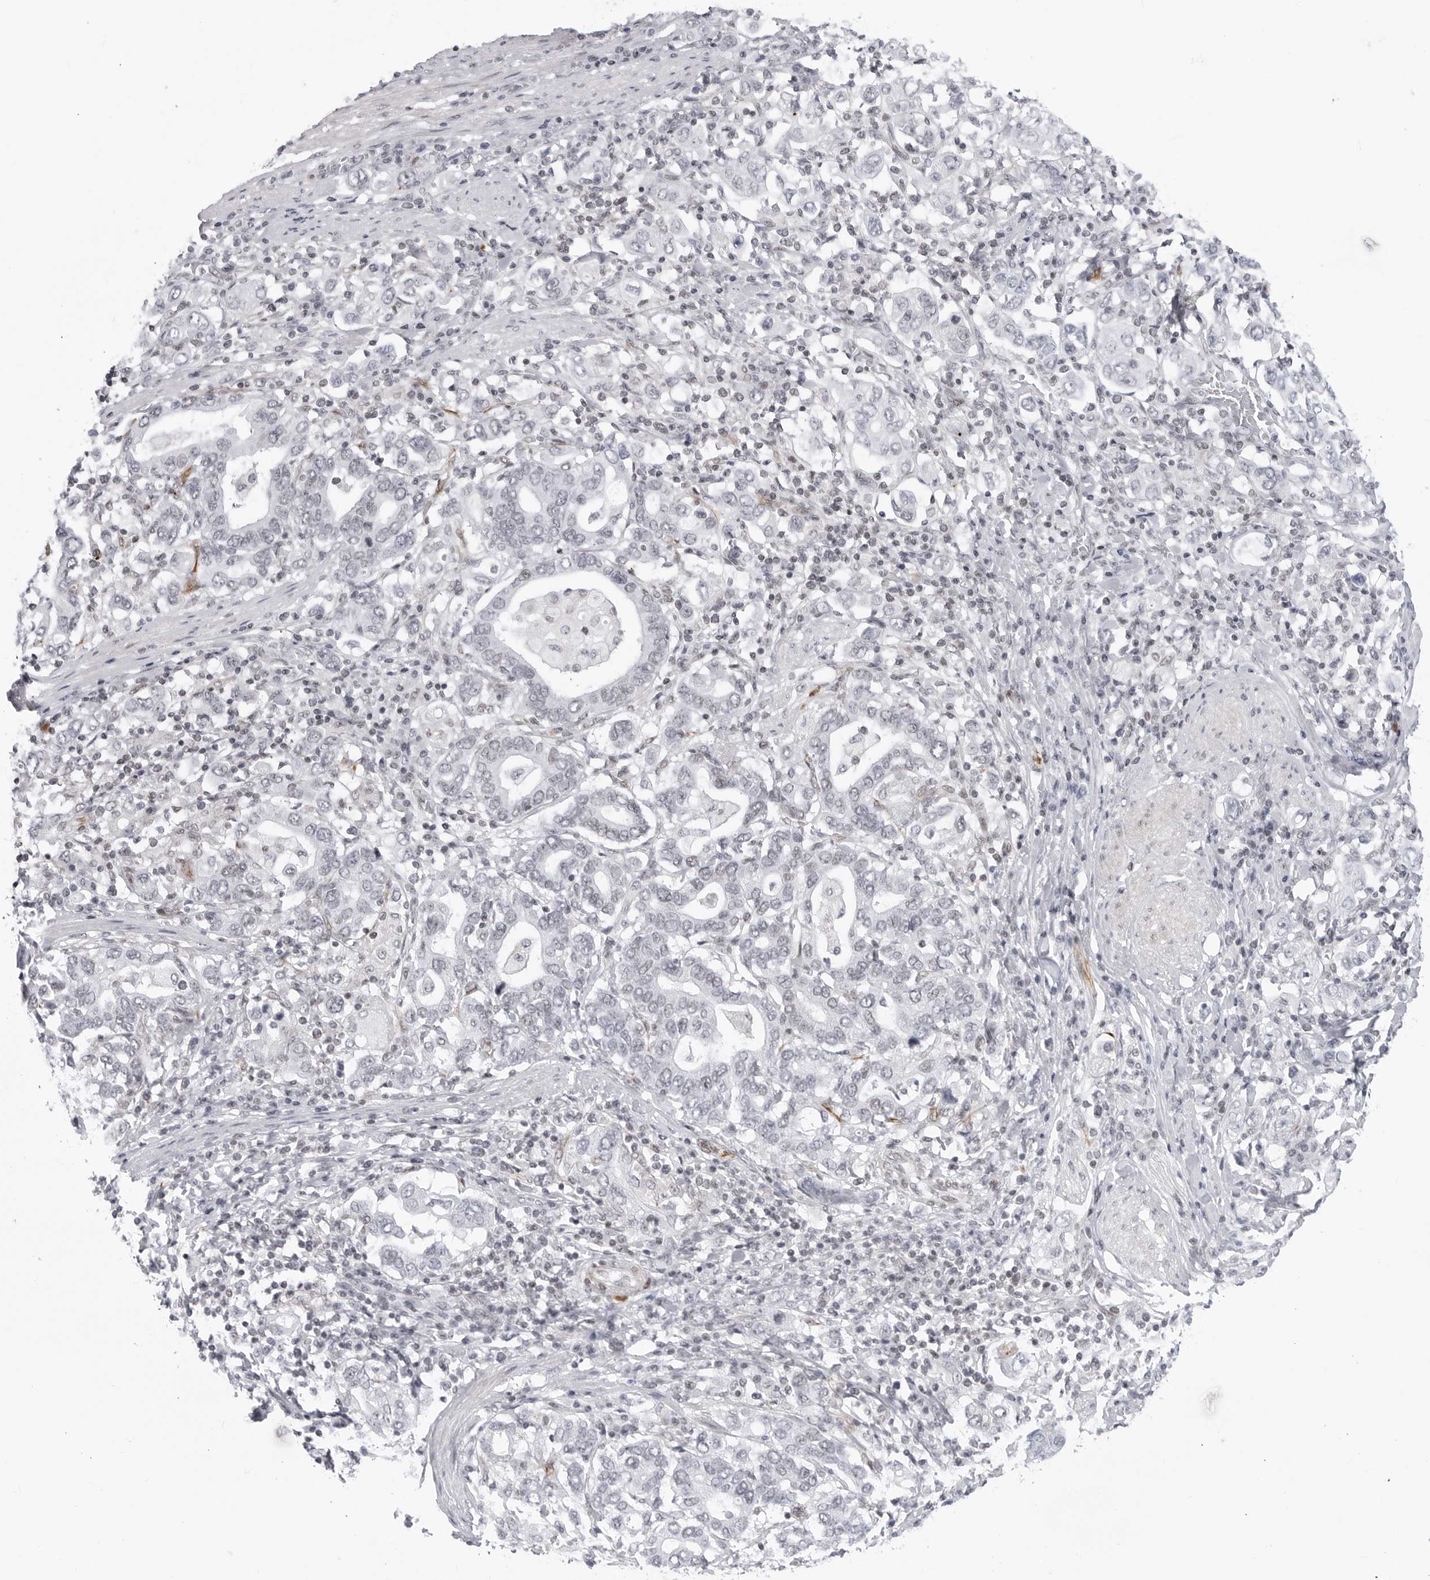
{"staining": {"intensity": "negative", "quantity": "none", "location": "none"}, "tissue": "stomach cancer", "cell_type": "Tumor cells", "image_type": "cancer", "snomed": [{"axis": "morphology", "description": "Adenocarcinoma, NOS"}, {"axis": "topography", "description": "Stomach, upper"}], "caption": "Immunohistochemical staining of stomach cancer demonstrates no significant positivity in tumor cells.", "gene": "TRIM66", "patient": {"sex": "male", "age": 62}}